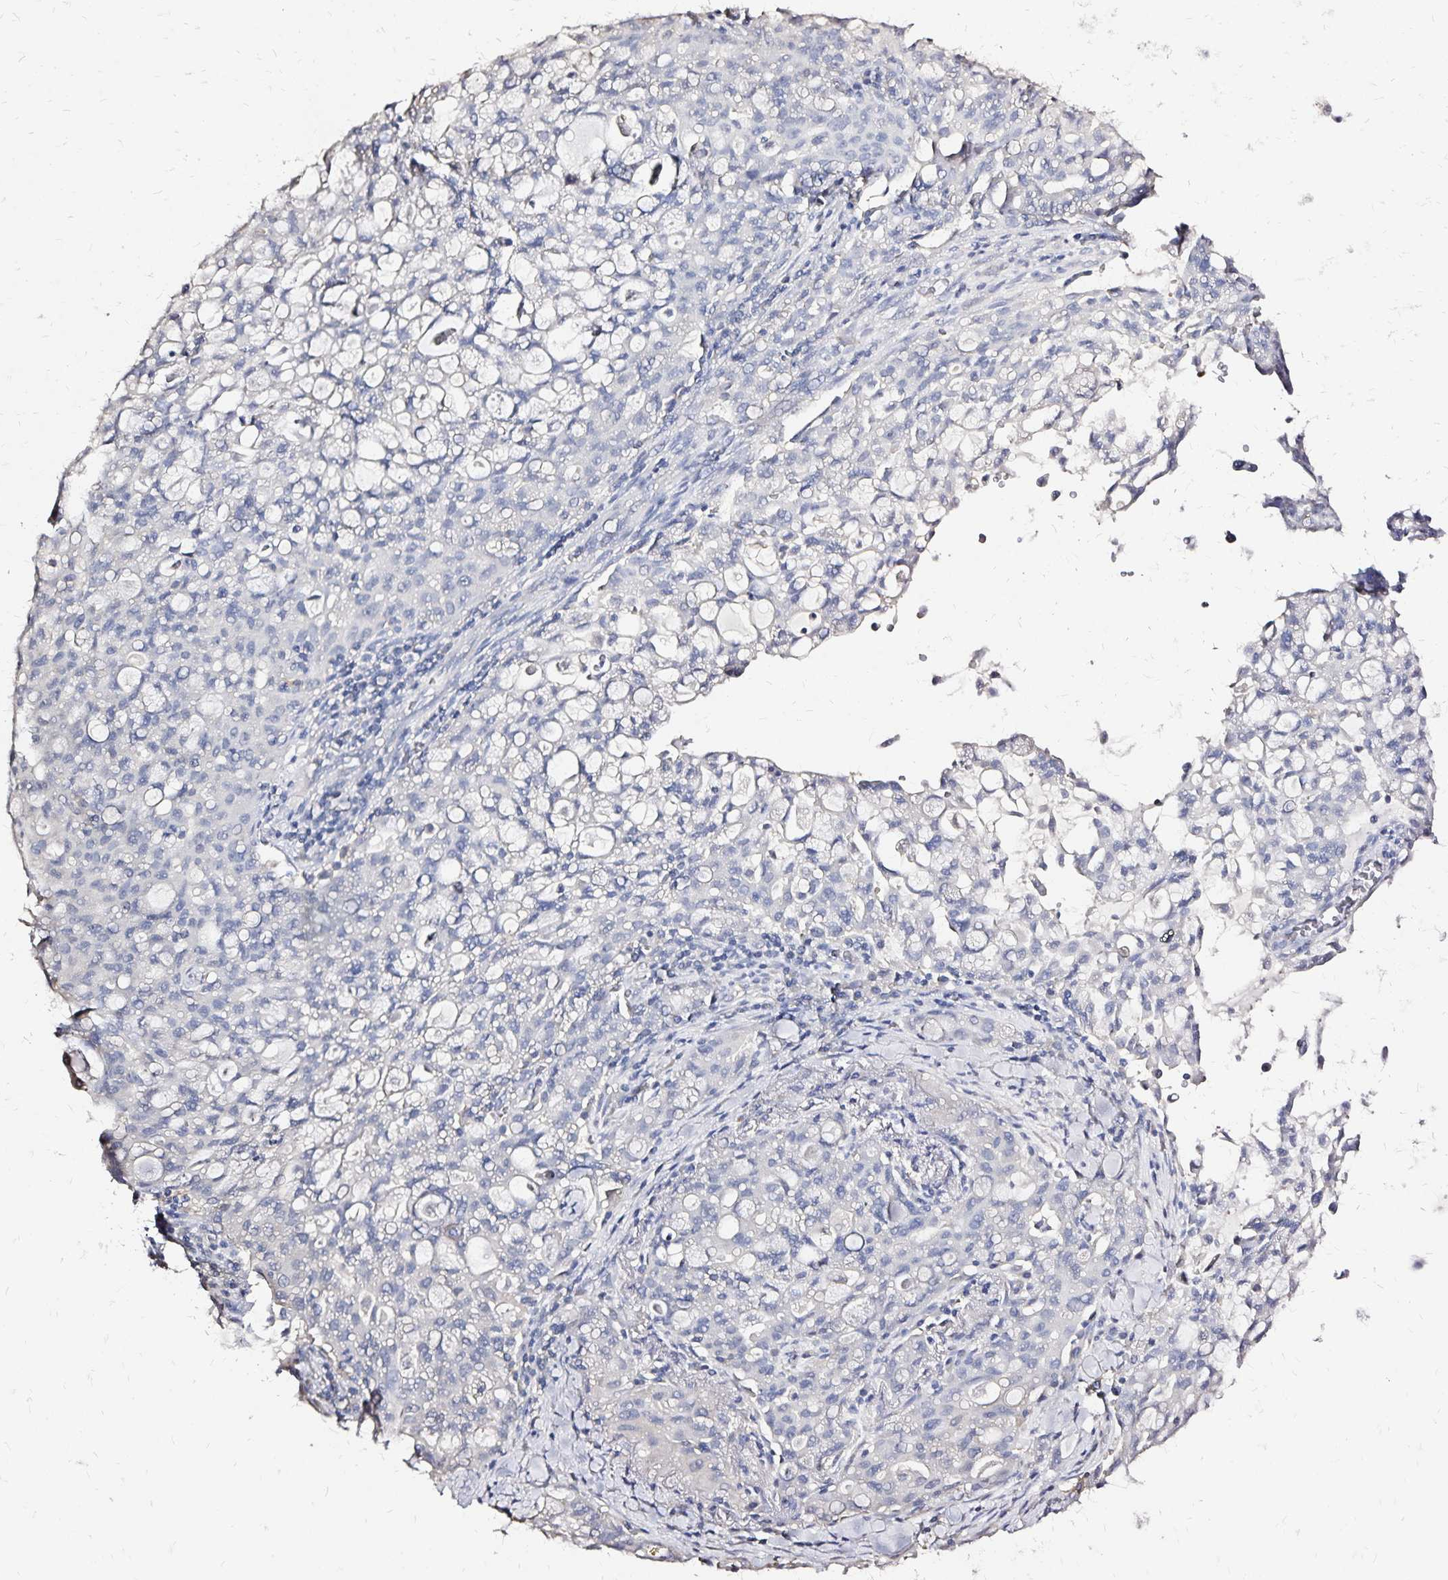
{"staining": {"intensity": "negative", "quantity": "none", "location": "none"}, "tissue": "lung cancer", "cell_type": "Tumor cells", "image_type": "cancer", "snomed": [{"axis": "morphology", "description": "Adenocarcinoma, NOS"}, {"axis": "topography", "description": "Lung"}], "caption": "Photomicrograph shows no protein staining in tumor cells of adenocarcinoma (lung) tissue.", "gene": "SLC5A1", "patient": {"sex": "female", "age": 44}}